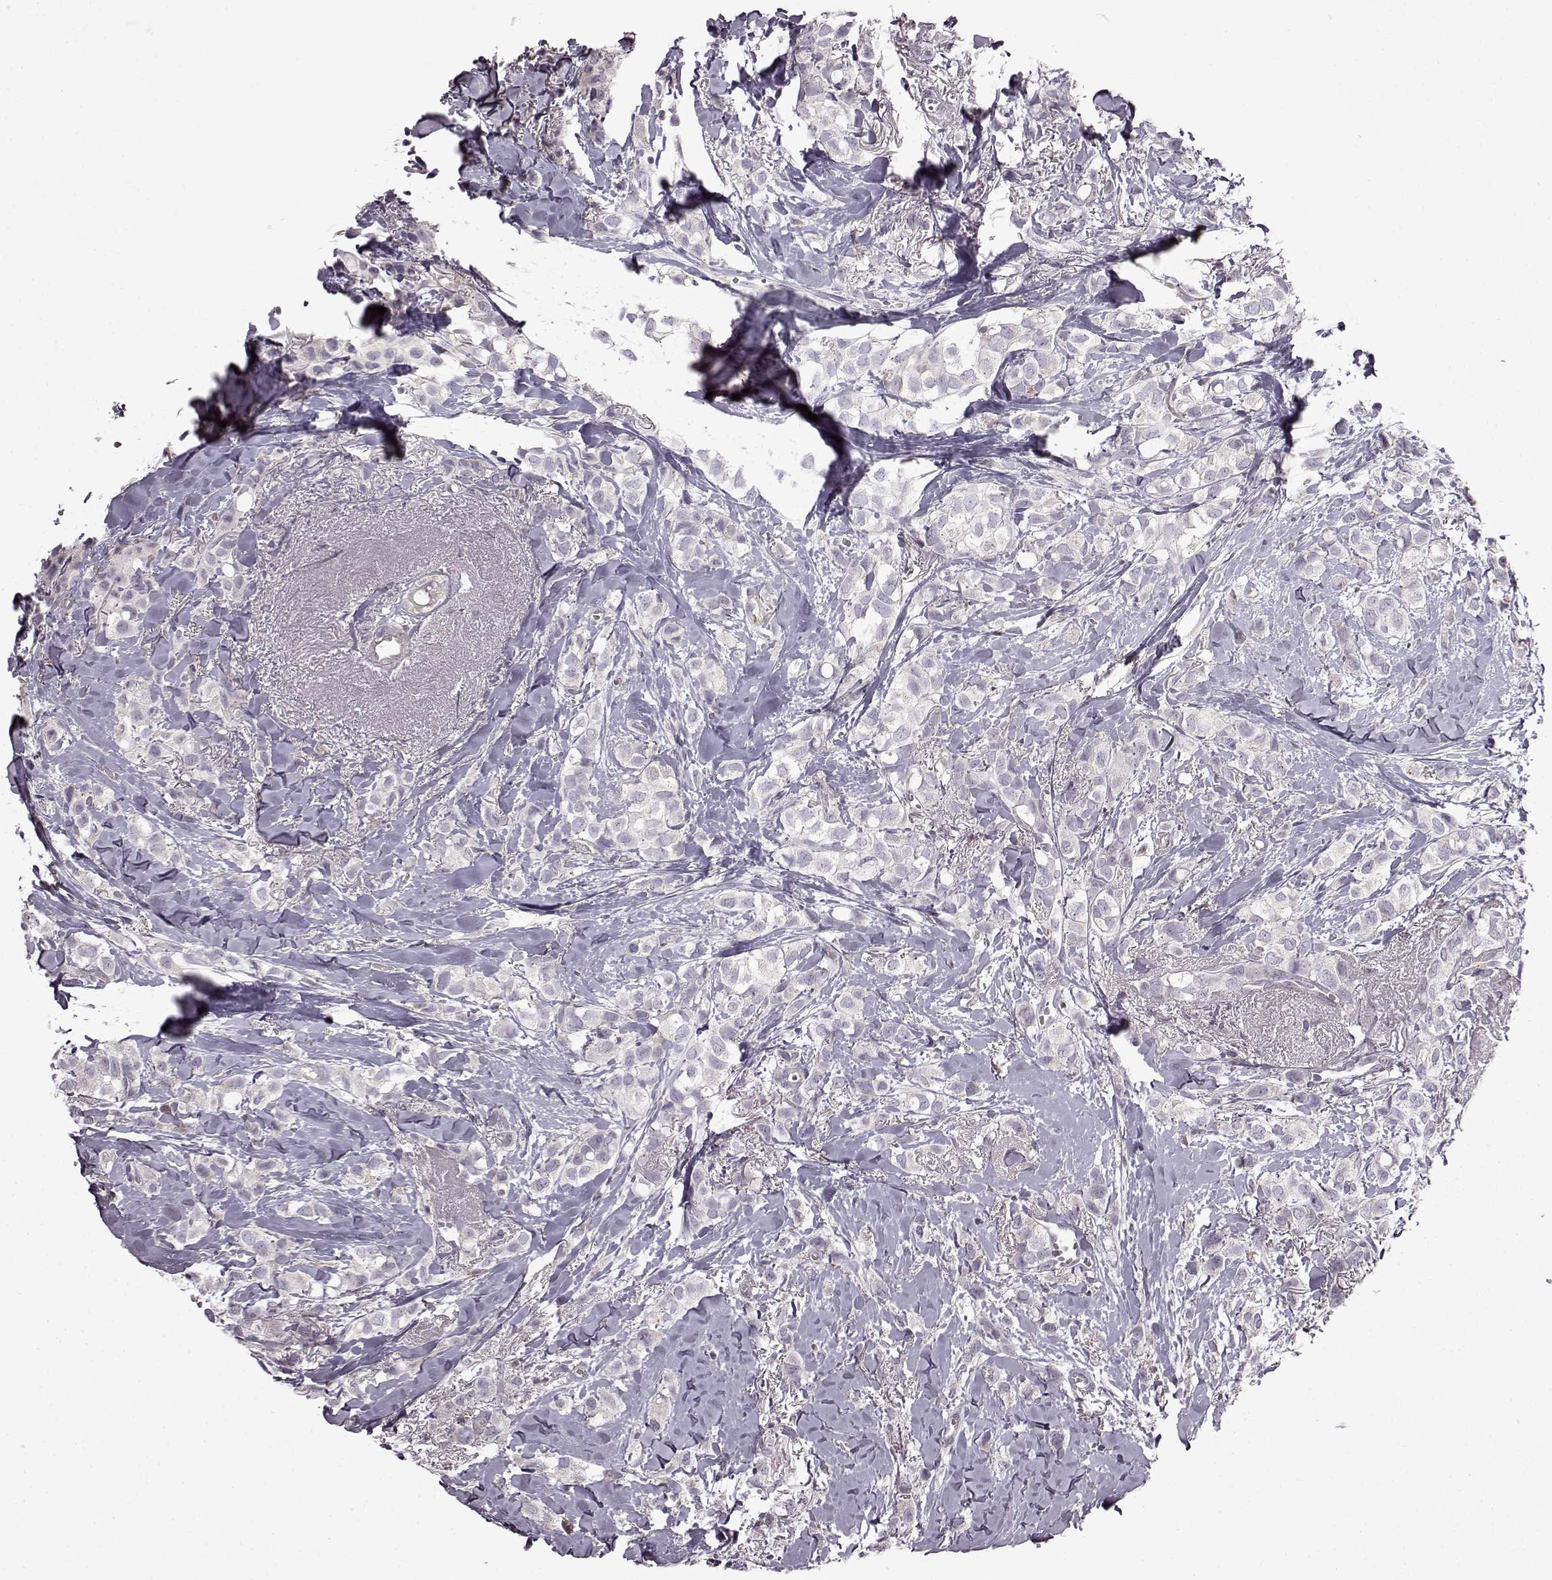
{"staining": {"intensity": "negative", "quantity": "none", "location": "none"}, "tissue": "breast cancer", "cell_type": "Tumor cells", "image_type": "cancer", "snomed": [{"axis": "morphology", "description": "Duct carcinoma"}, {"axis": "topography", "description": "Breast"}], "caption": "The image displays no staining of tumor cells in breast cancer (invasive ductal carcinoma).", "gene": "B3GNT6", "patient": {"sex": "female", "age": 85}}